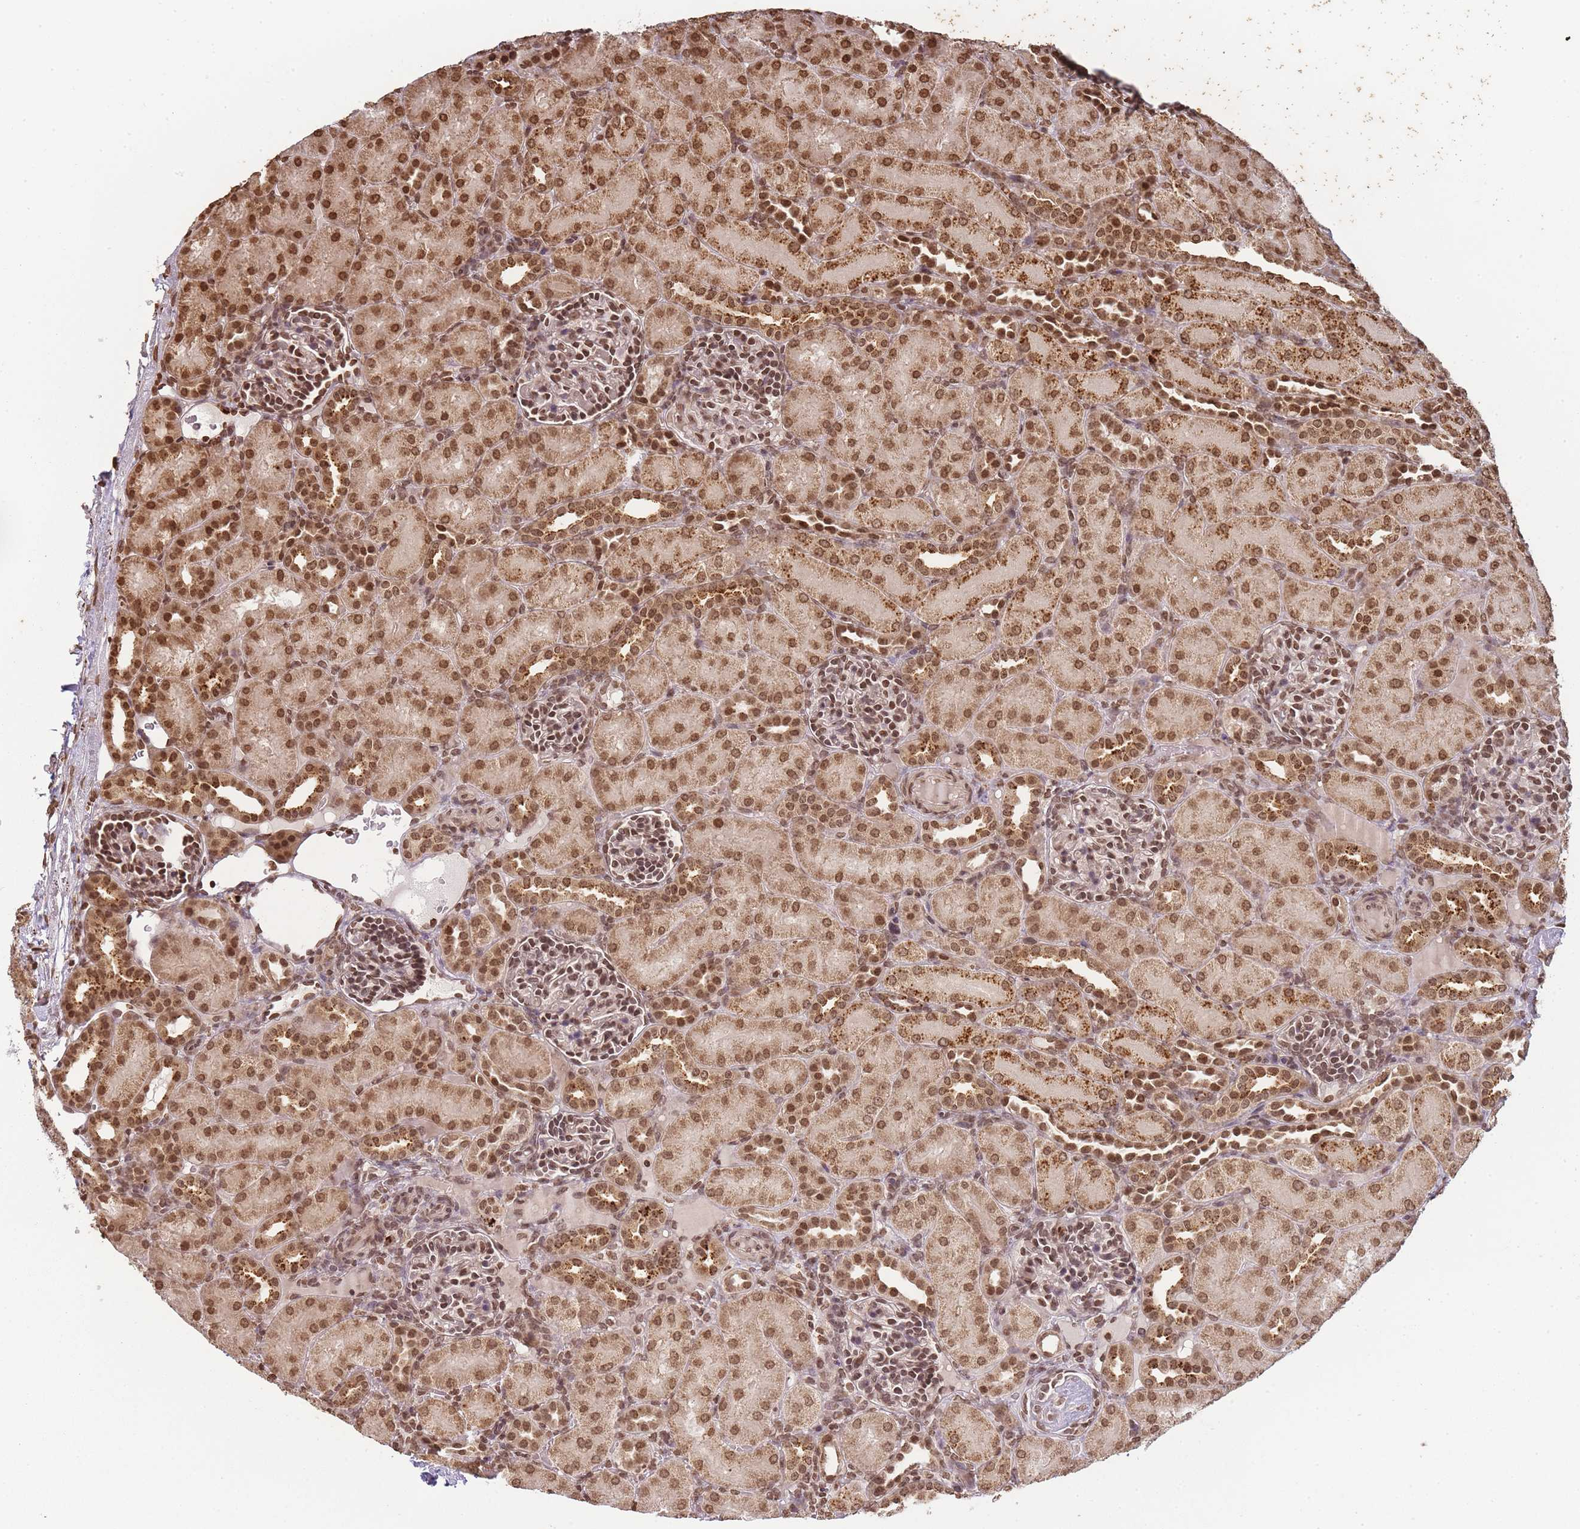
{"staining": {"intensity": "strong", "quantity": ">75%", "location": "nuclear"}, "tissue": "kidney", "cell_type": "Cells in glomeruli", "image_type": "normal", "snomed": [{"axis": "morphology", "description": "Normal tissue, NOS"}, {"axis": "topography", "description": "Kidney"}], "caption": "This image demonstrates immunohistochemistry staining of unremarkable human kidney, with high strong nuclear expression in about >75% of cells in glomeruli.", "gene": "WWTR1", "patient": {"sex": "male", "age": 1}}